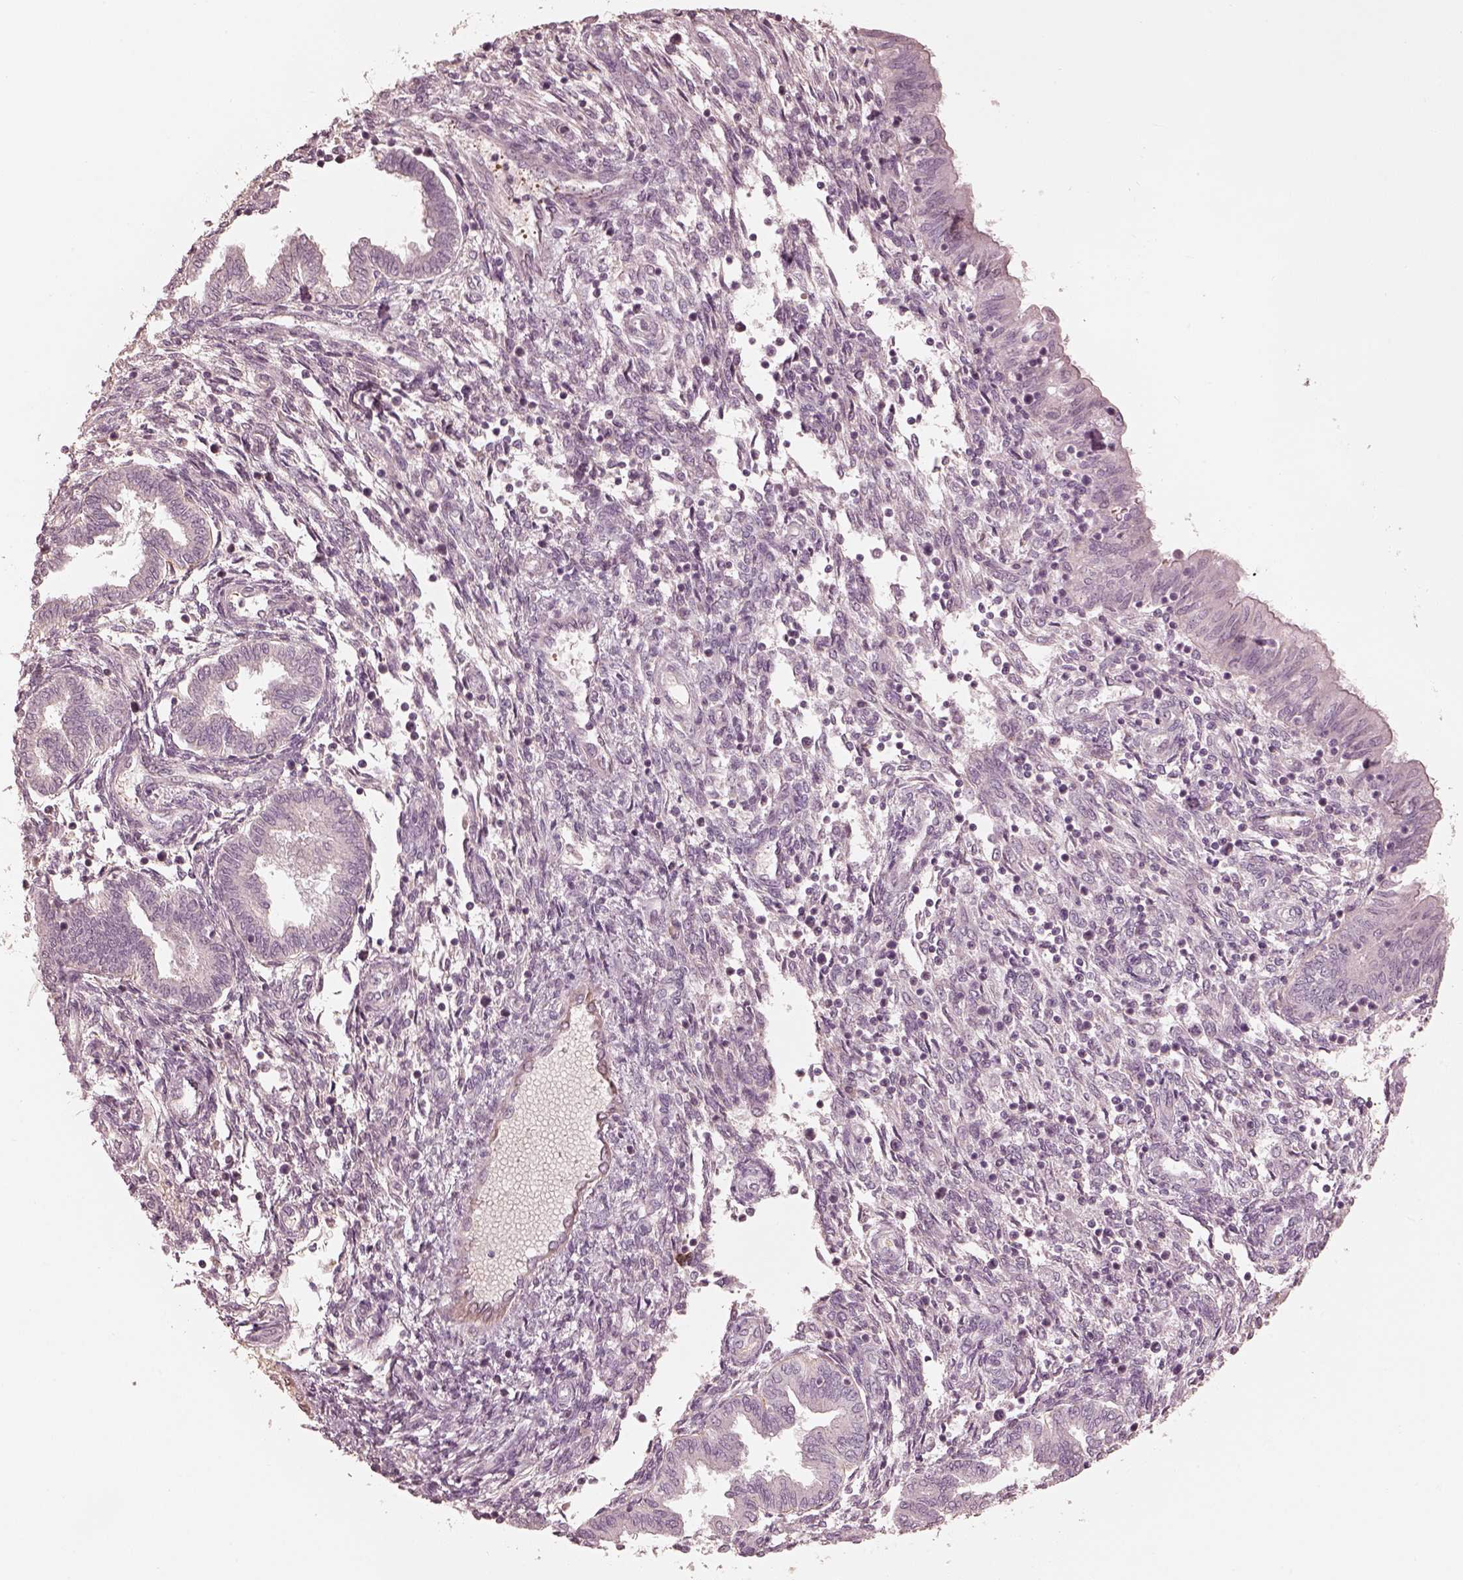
{"staining": {"intensity": "negative", "quantity": "none", "location": "none"}, "tissue": "endometrium", "cell_type": "Cells in endometrial stroma", "image_type": "normal", "snomed": [{"axis": "morphology", "description": "Normal tissue, NOS"}, {"axis": "topography", "description": "Endometrium"}], "caption": "High magnification brightfield microscopy of unremarkable endometrium stained with DAB (3,3'-diaminobenzidine) (brown) and counterstained with hematoxylin (blue): cells in endometrial stroma show no significant positivity.", "gene": "ANKLE1", "patient": {"sex": "female", "age": 42}}